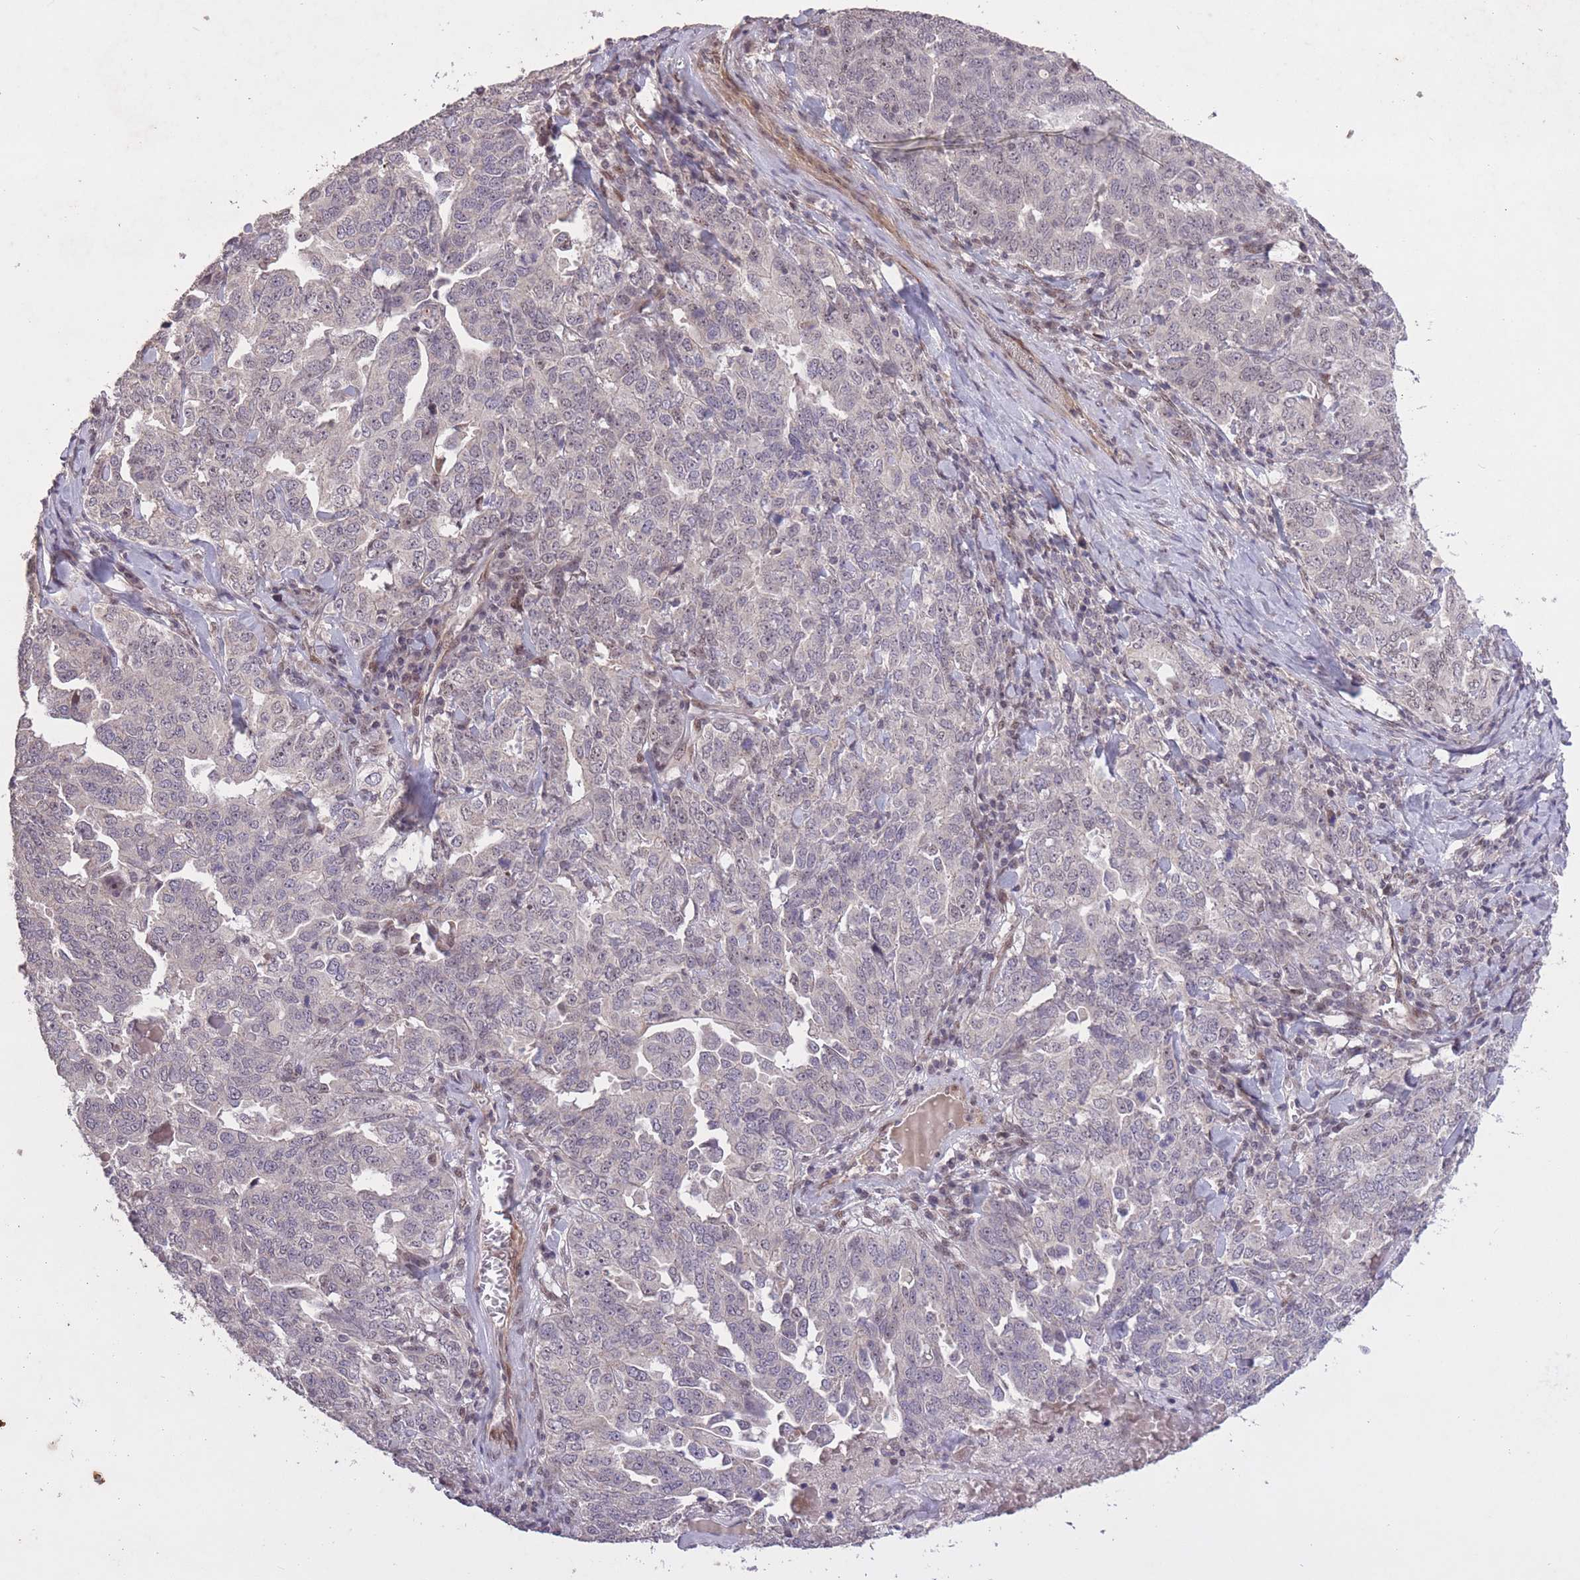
{"staining": {"intensity": "negative", "quantity": "none", "location": "none"}, "tissue": "ovarian cancer", "cell_type": "Tumor cells", "image_type": "cancer", "snomed": [{"axis": "morphology", "description": "Carcinoma, endometroid"}, {"axis": "topography", "description": "Ovary"}], "caption": "IHC micrograph of neoplastic tissue: human ovarian cancer stained with DAB (3,3'-diaminobenzidine) demonstrates no significant protein positivity in tumor cells.", "gene": "CBX6", "patient": {"sex": "female", "age": 62}}